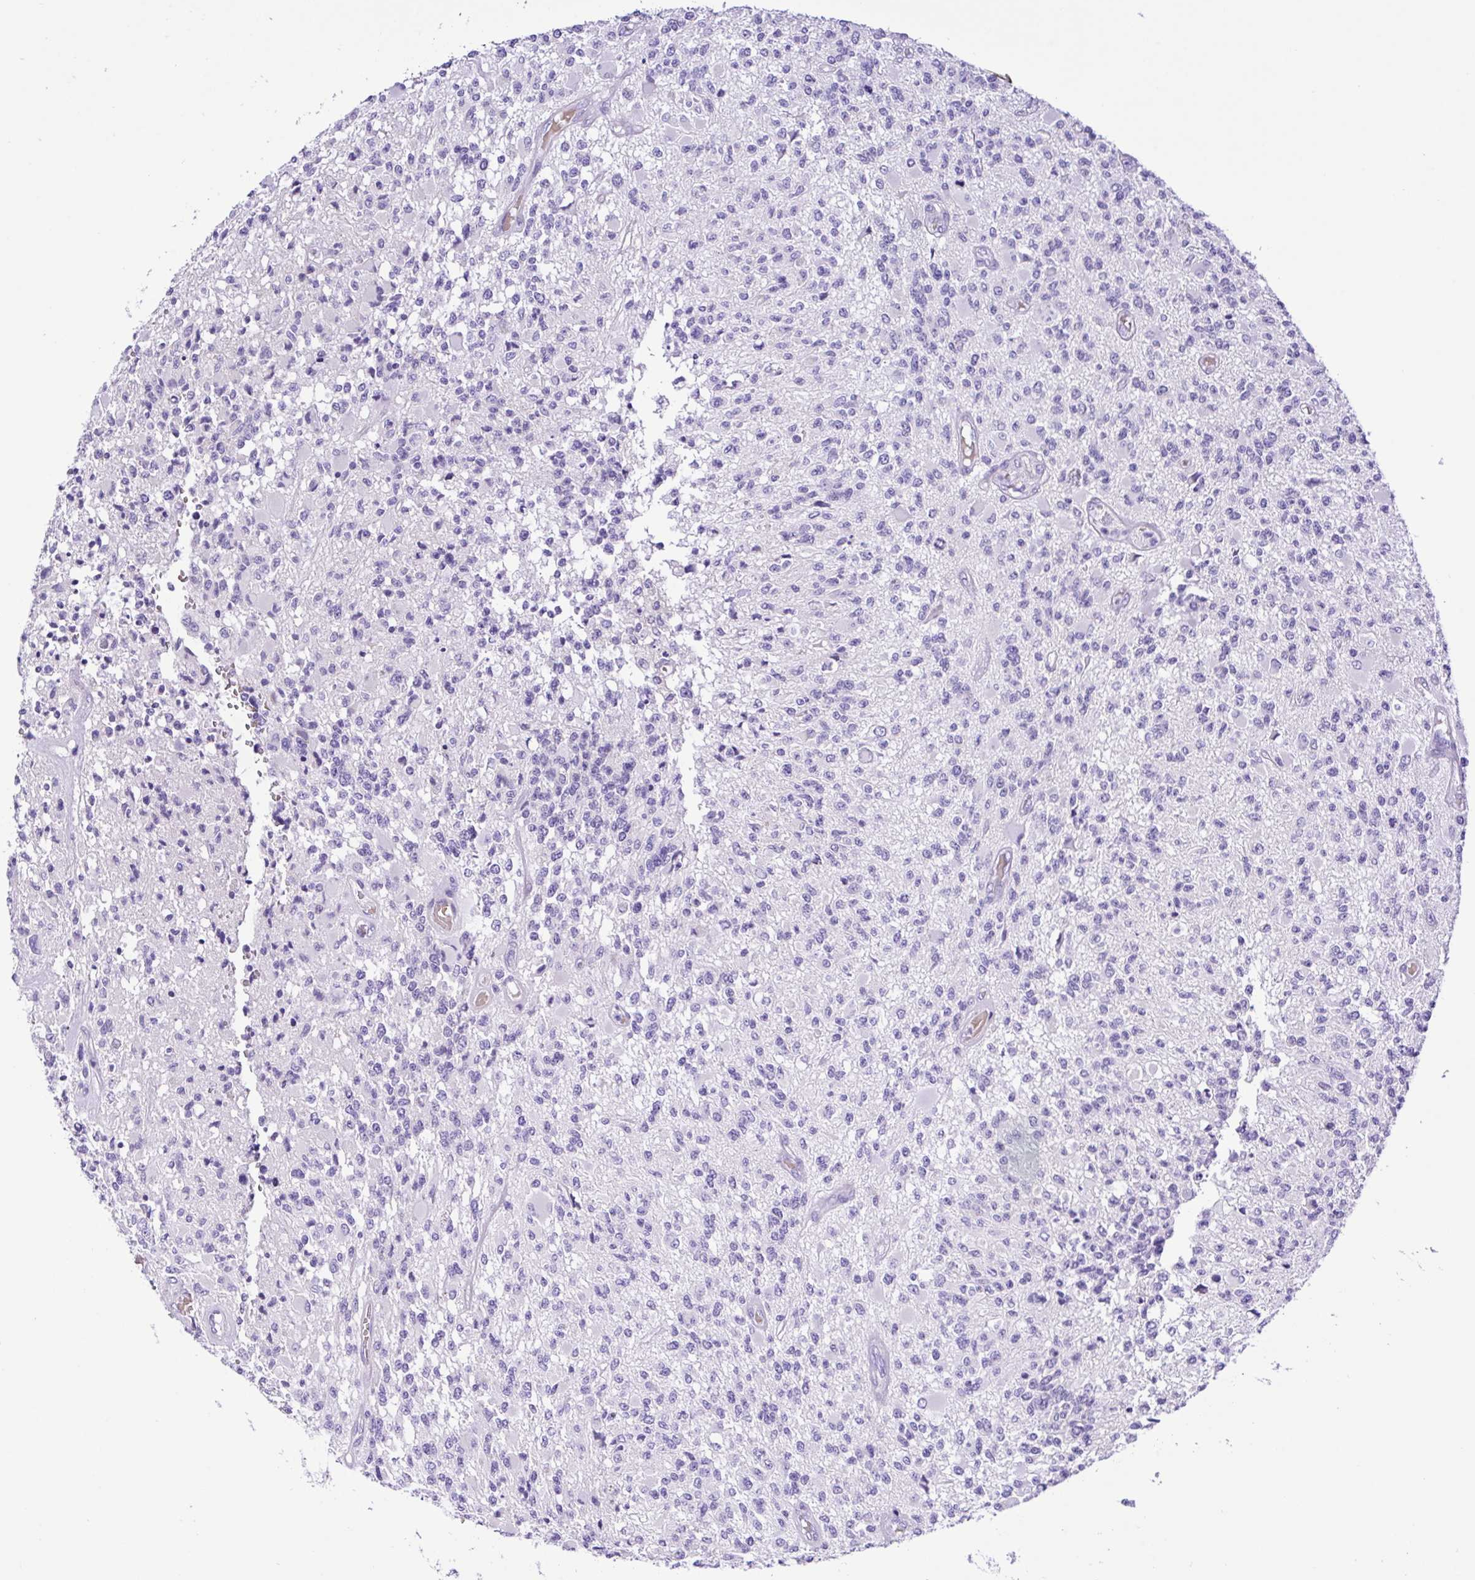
{"staining": {"intensity": "negative", "quantity": "none", "location": "none"}, "tissue": "glioma", "cell_type": "Tumor cells", "image_type": "cancer", "snomed": [{"axis": "morphology", "description": "Glioma, malignant, High grade"}, {"axis": "topography", "description": "Brain"}], "caption": "Protein analysis of malignant high-grade glioma demonstrates no significant staining in tumor cells.", "gene": "CD72", "patient": {"sex": "female", "age": 63}}